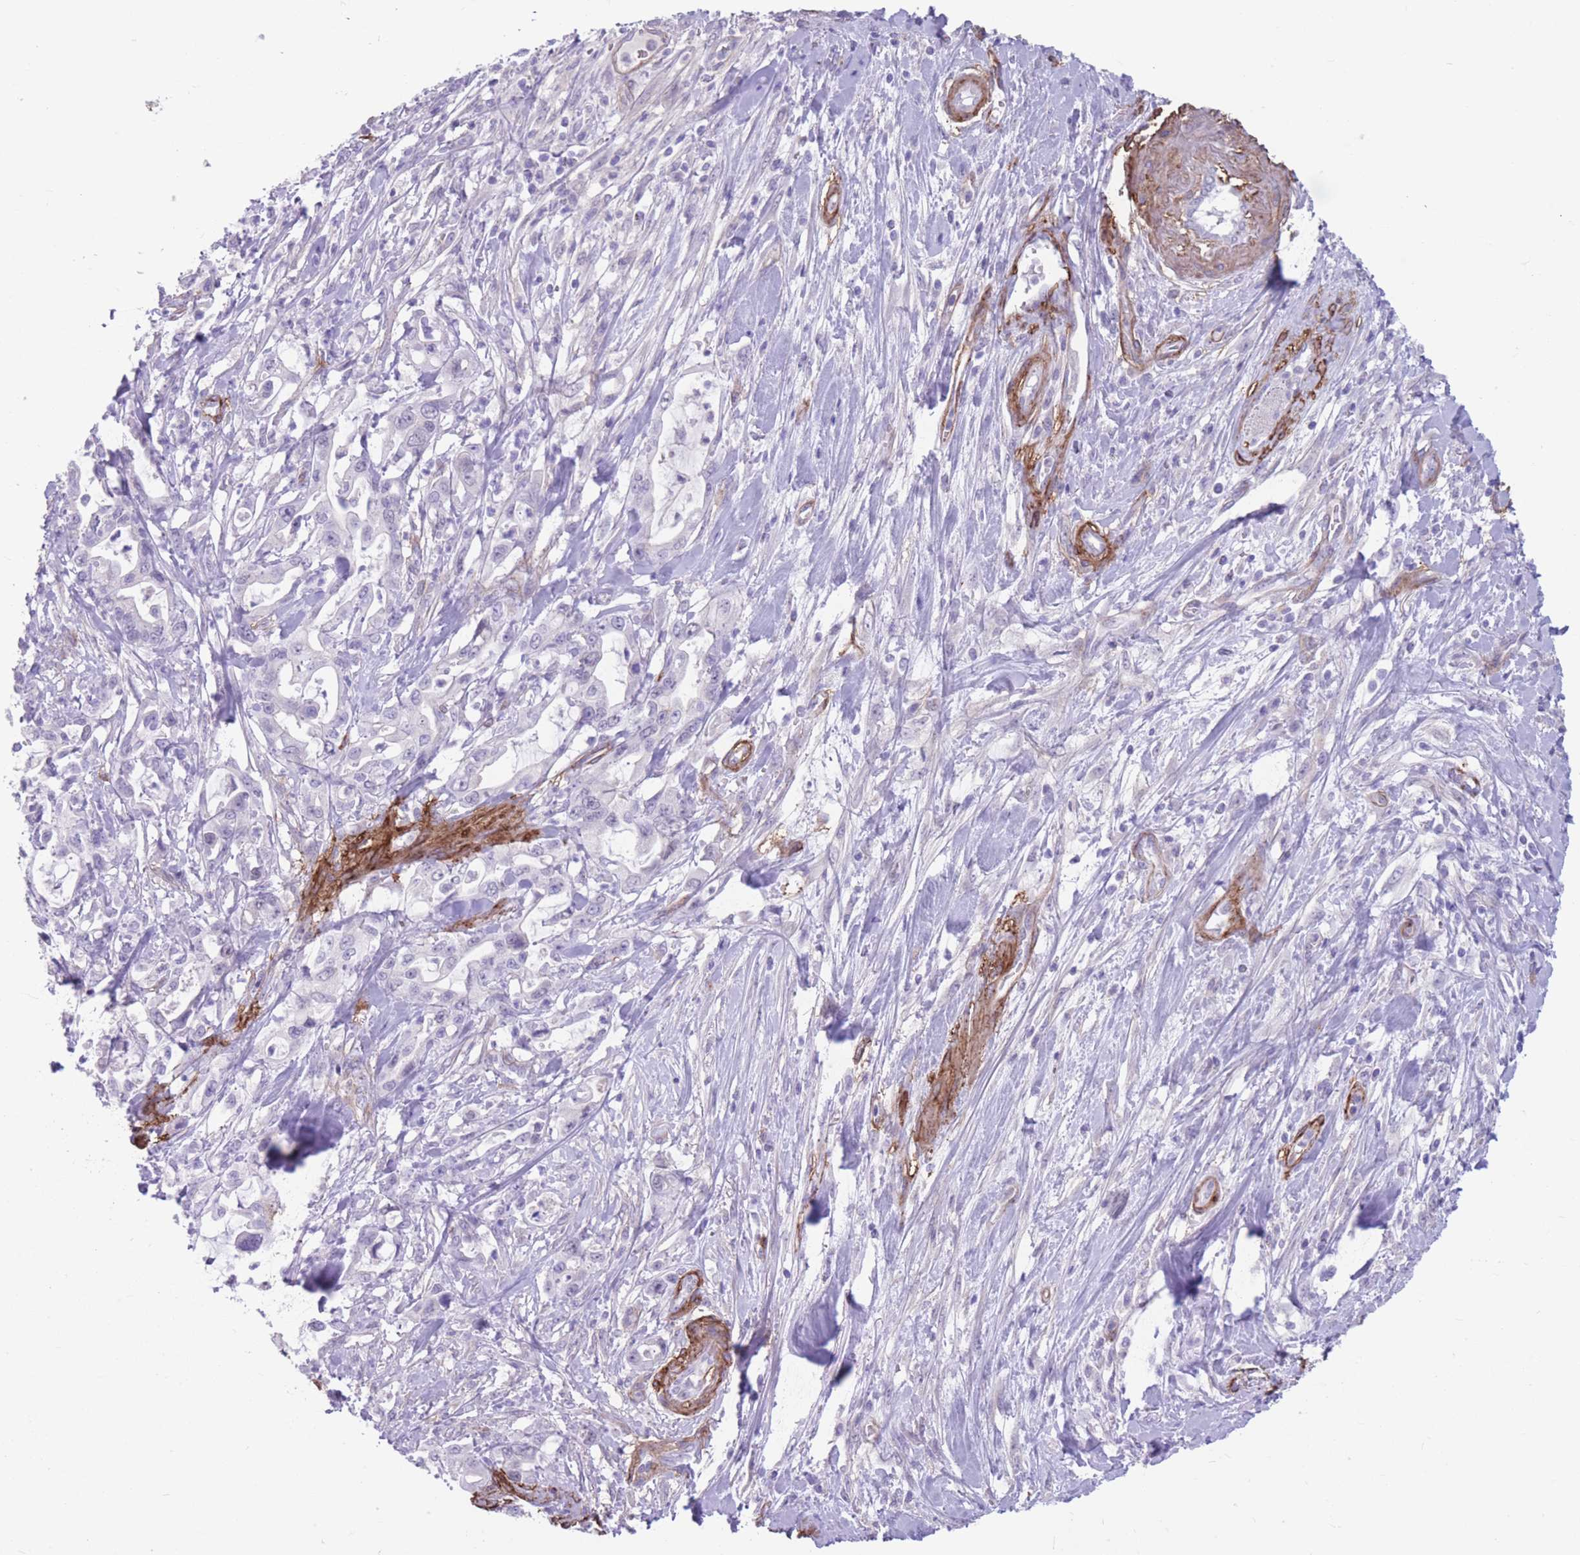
{"staining": {"intensity": "negative", "quantity": "none", "location": "none"}, "tissue": "pancreatic cancer", "cell_type": "Tumor cells", "image_type": "cancer", "snomed": [{"axis": "morphology", "description": "Adenocarcinoma, NOS"}, {"axis": "topography", "description": "Pancreas"}], "caption": "This is an IHC image of adenocarcinoma (pancreatic). There is no positivity in tumor cells.", "gene": "DPYD", "patient": {"sex": "female", "age": 61}}